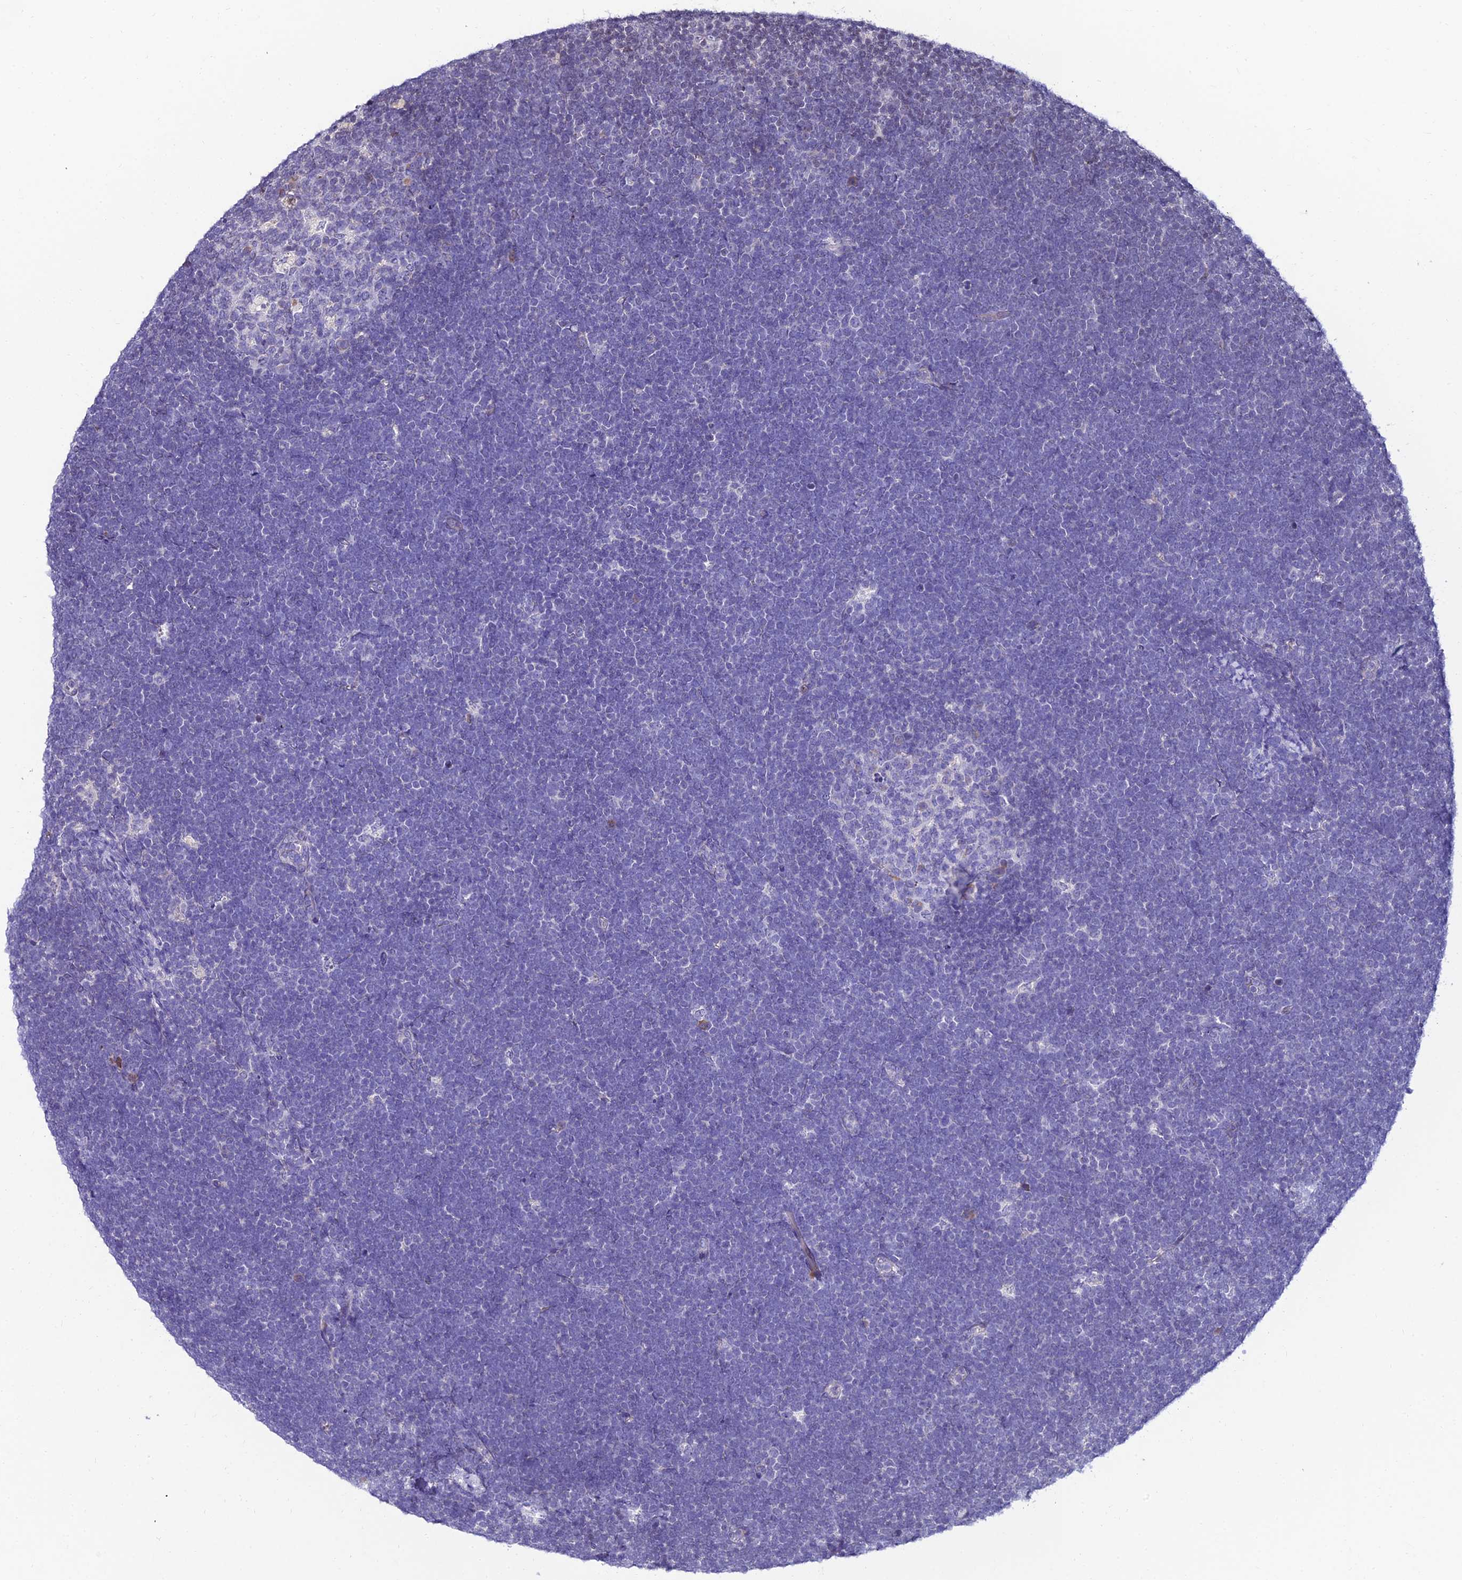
{"staining": {"intensity": "negative", "quantity": "none", "location": "none"}, "tissue": "lymphoma", "cell_type": "Tumor cells", "image_type": "cancer", "snomed": [{"axis": "morphology", "description": "Malignant lymphoma, non-Hodgkin's type, High grade"}, {"axis": "topography", "description": "Lymph node"}], "caption": "Tumor cells are negative for brown protein staining in lymphoma.", "gene": "CDNF", "patient": {"sex": "male", "age": 13}}